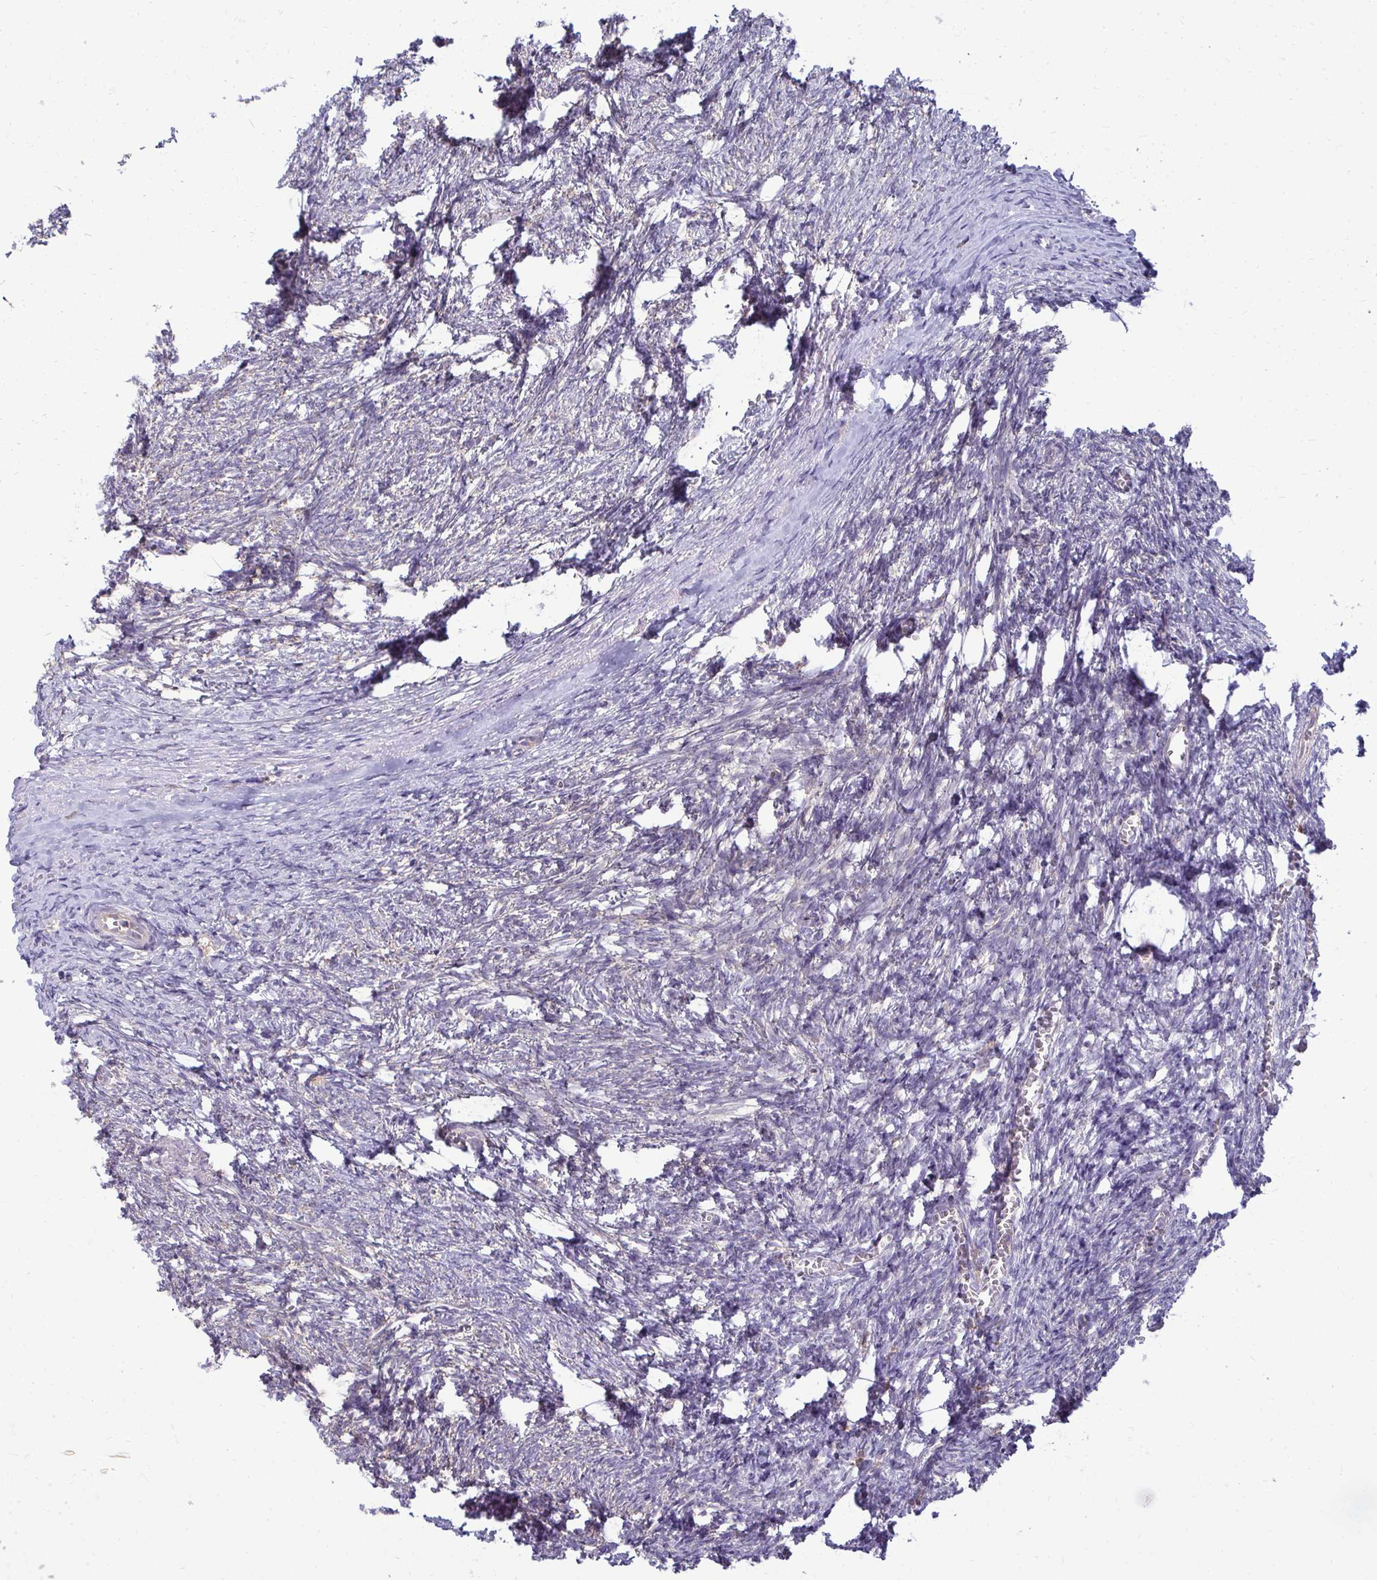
{"staining": {"intensity": "moderate", "quantity": "<25%", "location": "cytoplasmic/membranous"}, "tissue": "ovary", "cell_type": "Follicle cells", "image_type": "normal", "snomed": [{"axis": "morphology", "description": "Normal tissue, NOS"}, {"axis": "topography", "description": "Ovary"}], "caption": "IHC (DAB) staining of normal ovary displays moderate cytoplasmic/membranous protein positivity in about <25% of follicle cells. (Stains: DAB (3,3'-diaminobenzidine) in brown, nuclei in blue, Microscopy: brightfield microscopy at high magnification).", "gene": "RPLP2", "patient": {"sex": "female", "age": 41}}